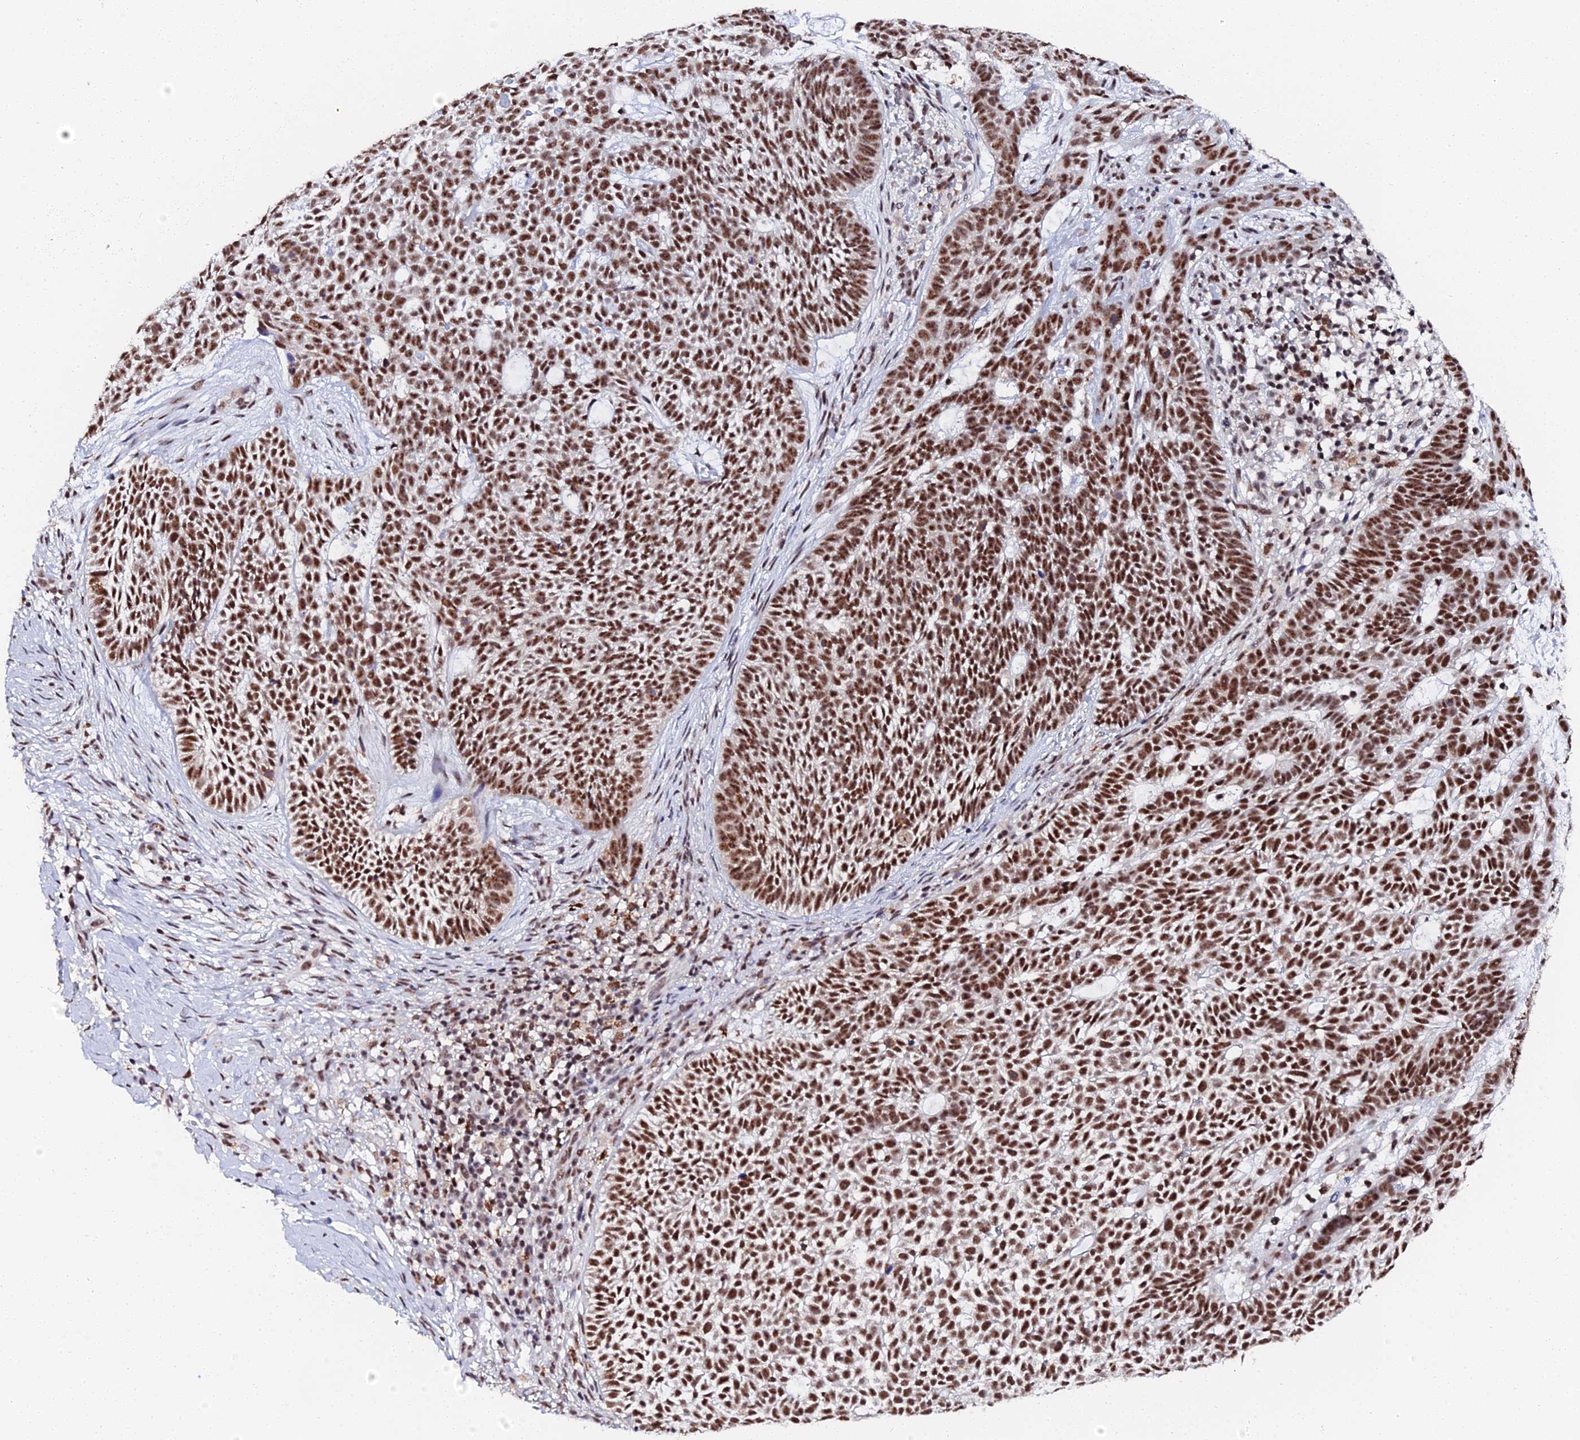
{"staining": {"intensity": "strong", "quantity": ">75%", "location": "nuclear"}, "tissue": "skin cancer", "cell_type": "Tumor cells", "image_type": "cancer", "snomed": [{"axis": "morphology", "description": "Basal cell carcinoma"}, {"axis": "topography", "description": "Skin"}], "caption": "An immunohistochemistry histopathology image of tumor tissue is shown. Protein staining in brown labels strong nuclear positivity in skin cancer (basal cell carcinoma) within tumor cells. (DAB (3,3'-diaminobenzidine) IHC with brightfield microscopy, high magnification).", "gene": "MAGOHB", "patient": {"sex": "female", "age": 78}}